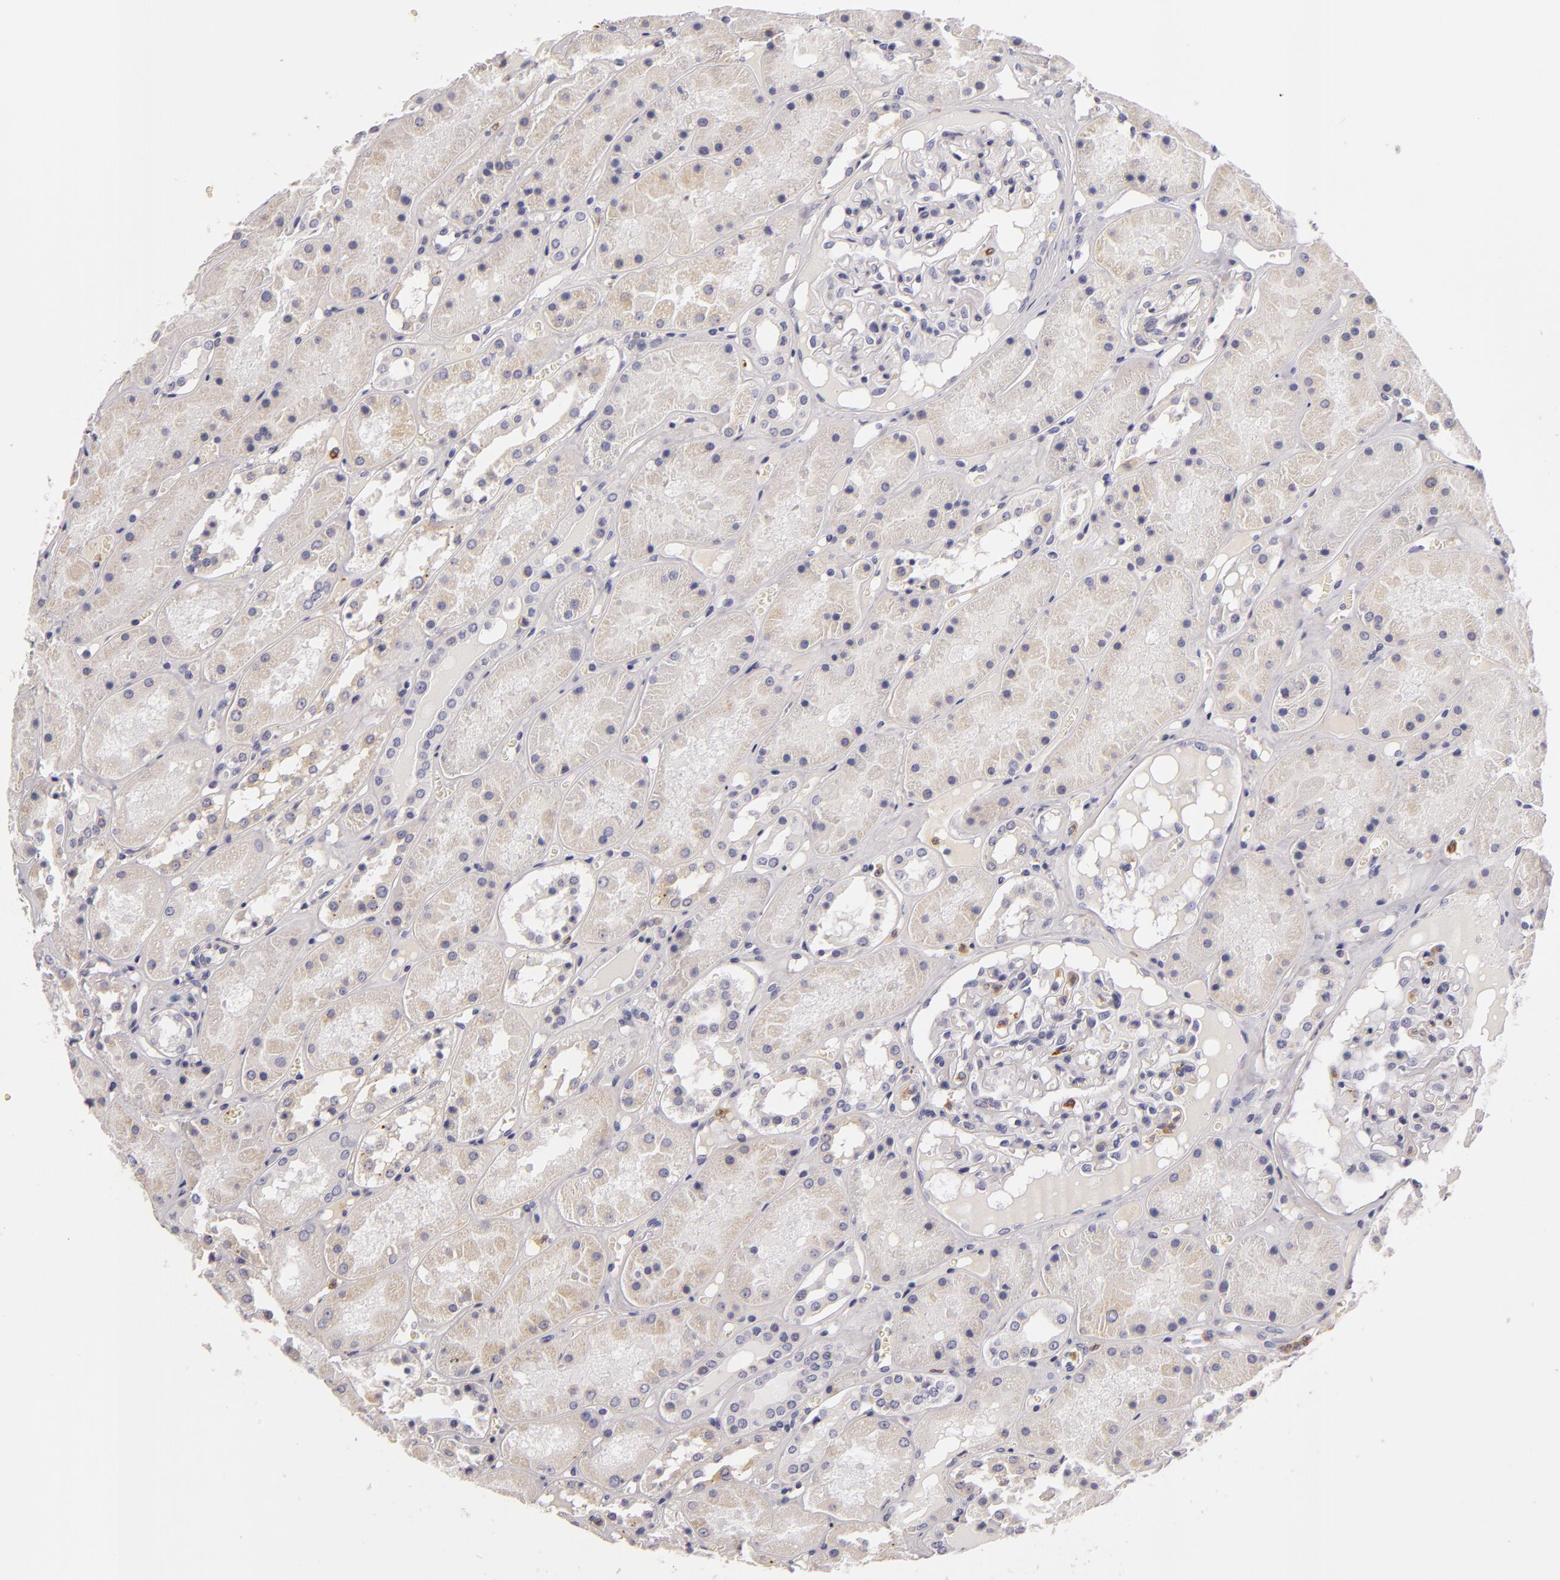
{"staining": {"intensity": "negative", "quantity": "none", "location": "none"}, "tissue": "kidney", "cell_type": "Cells in glomeruli", "image_type": "normal", "snomed": [{"axis": "morphology", "description": "Normal tissue, NOS"}, {"axis": "topography", "description": "Kidney"}], "caption": "The photomicrograph exhibits no significant staining in cells in glomeruli of kidney.", "gene": "TLR8", "patient": {"sex": "male", "age": 36}}